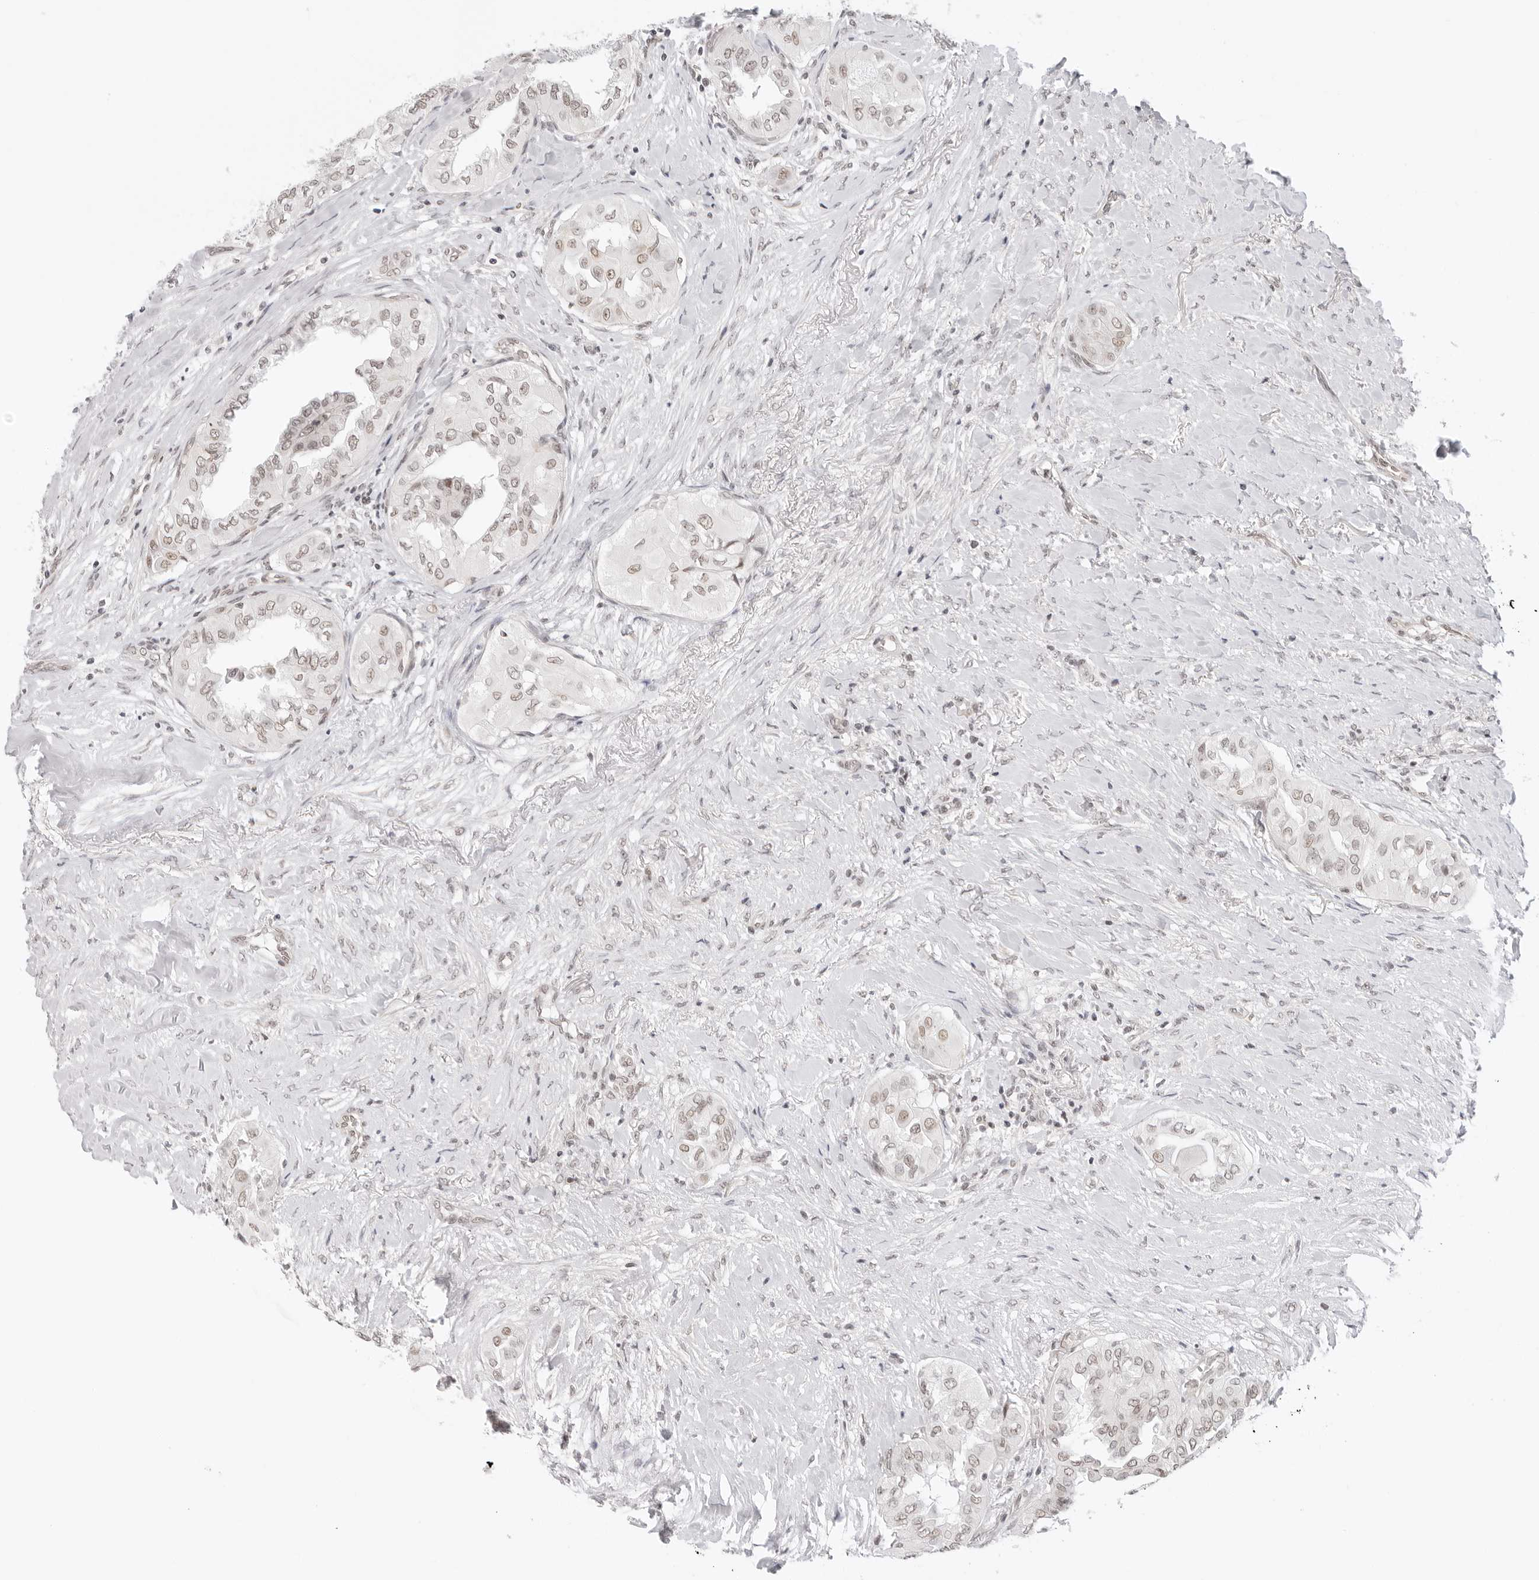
{"staining": {"intensity": "weak", "quantity": "25%-75%", "location": "nuclear"}, "tissue": "thyroid cancer", "cell_type": "Tumor cells", "image_type": "cancer", "snomed": [{"axis": "morphology", "description": "Papillary adenocarcinoma, NOS"}, {"axis": "topography", "description": "Thyroid gland"}], "caption": "High-power microscopy captured an immunohistochemistry micrograph of papillary adenocarcinoma (thyroid), revealing weak nuclear staining in approximately 25%-75% of tumor cells.", "gene": "TCIM", "patient": {"sex": "female", "age": 59}}